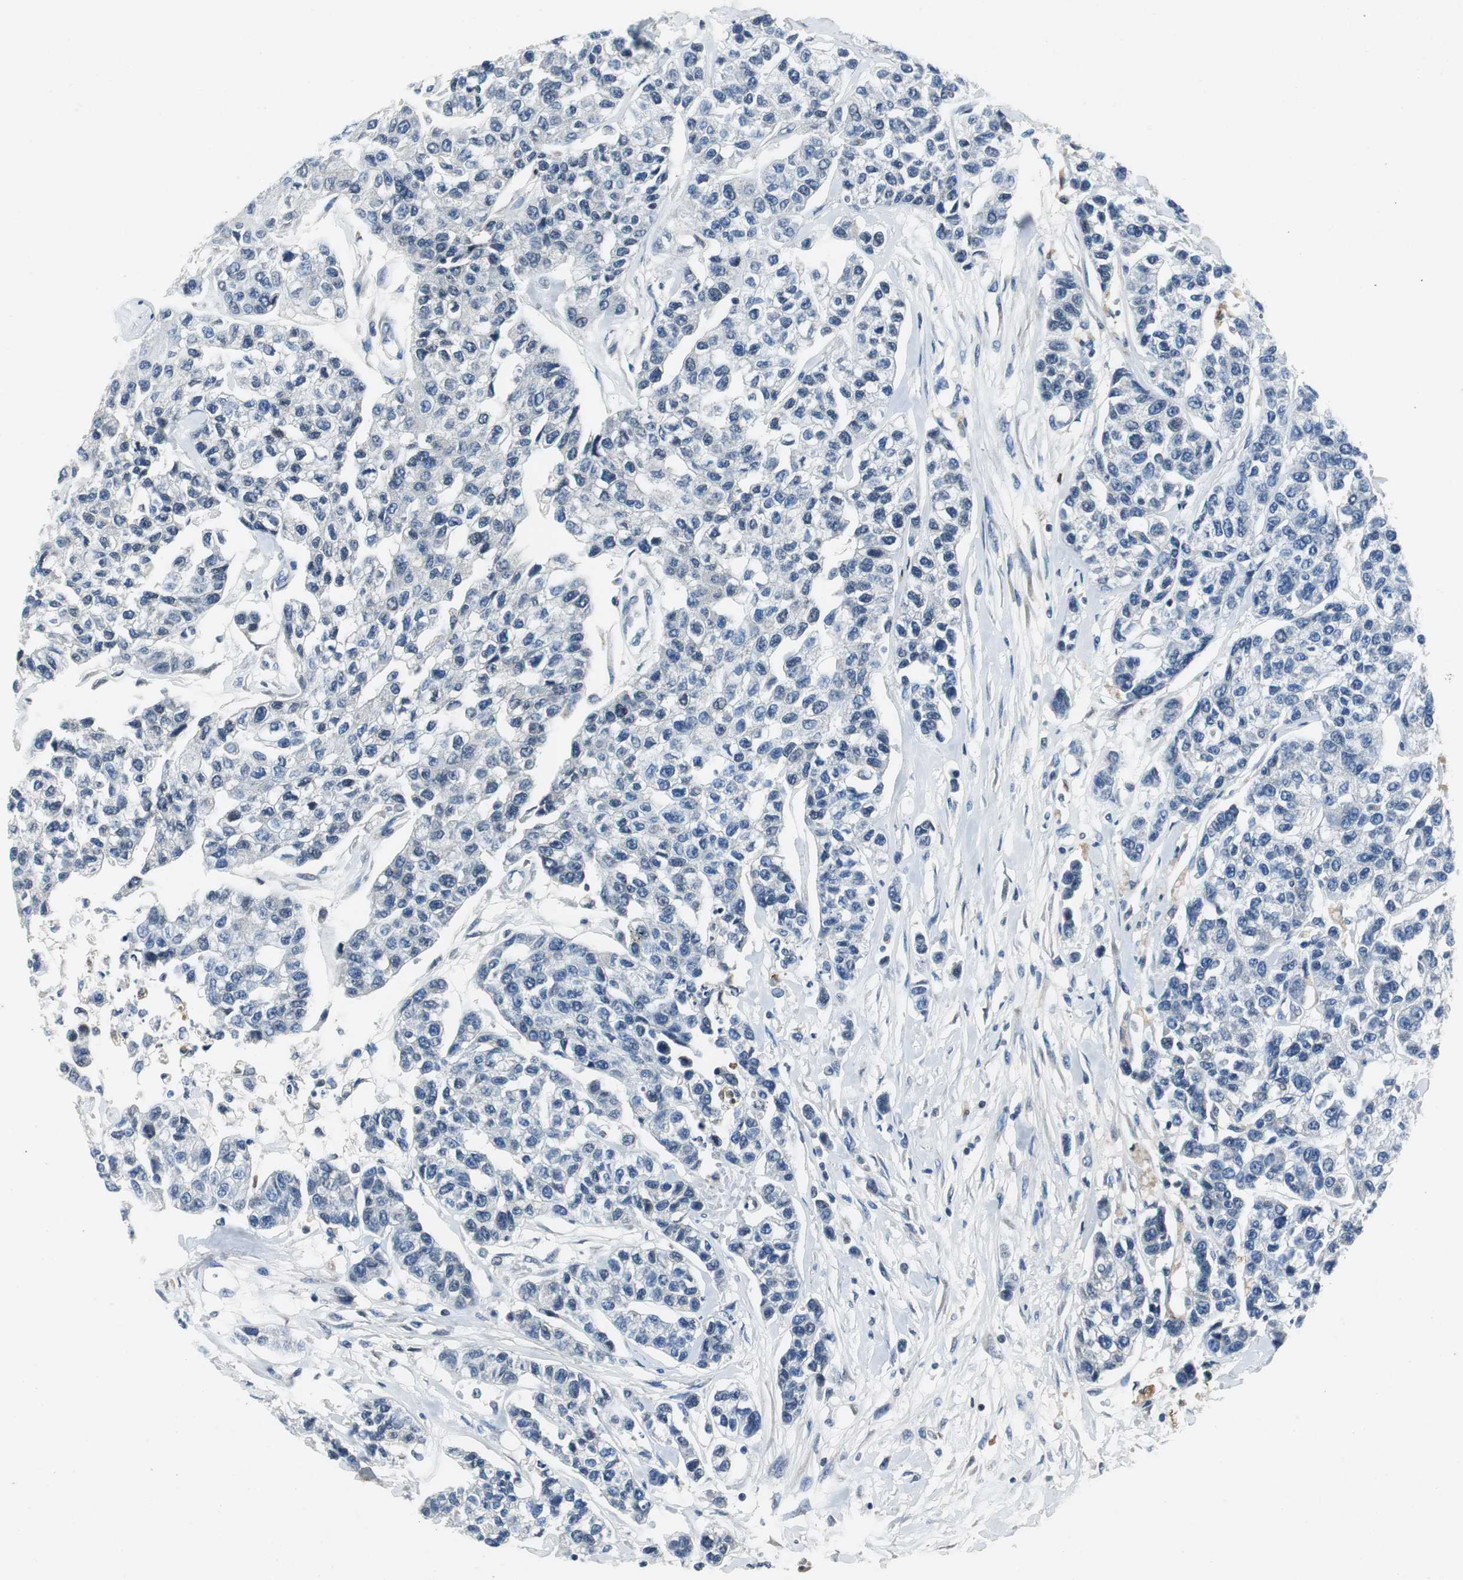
{"staining": {"intensity": "negative", "quantity": "none", "location": "none"}, "tissue": "breast cancer", "cell_type": "Tumor cells", "image_type": "cancer", "snomed": [{"axis": "morphology", "description": "Duct carcinoma"}, {"axis": "topography", "description": "Breast"}], "caption": "A photomicrograph of breast cancer (intraductal carcinoma) stained for a protein displays no brown staining in tumor cells.", "gene": "ORM1", "patient": {"sex": "female", "age": 51}}